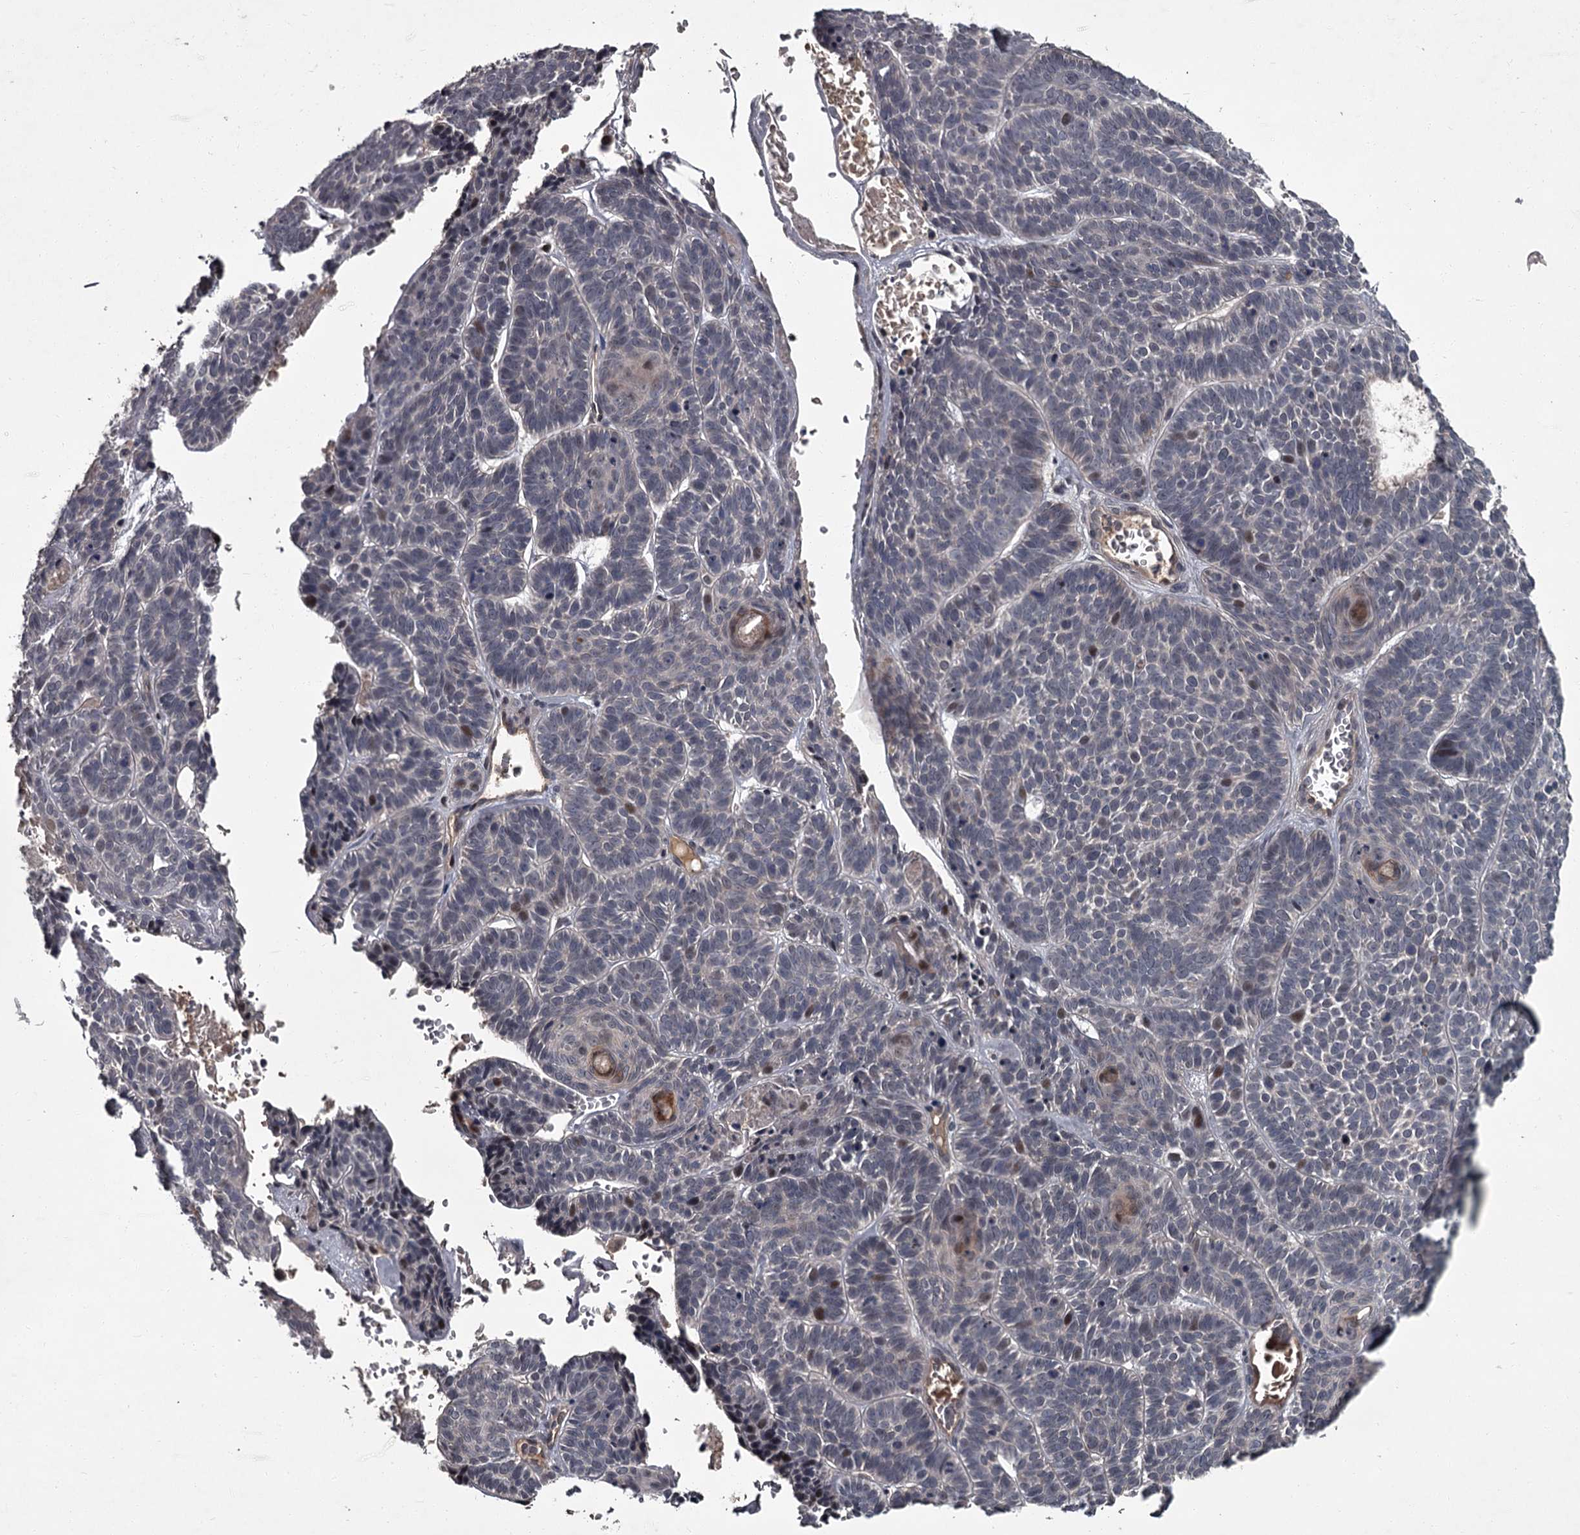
{"staining": {"intensity": "moderate", "quantity": "<25%", "location": "nuclear"}, "tissue": "skin cancer", "cell_type": "Tumor cells", "image_type": "cancer", "snomed": [{"axis": "morphology", "description": "Basal cell carcinoma"}, {"axis": "topography", "description": "Skin"}], "caption": "Basal cell carcinoma (skin) stained with DAB immunohistochemistry exhibits low levels of moderate nuclear positivity in approximately <25% of tumor cells.", "gene": "FLVCR2", "patient": {"sex": "male", "age": 85}}